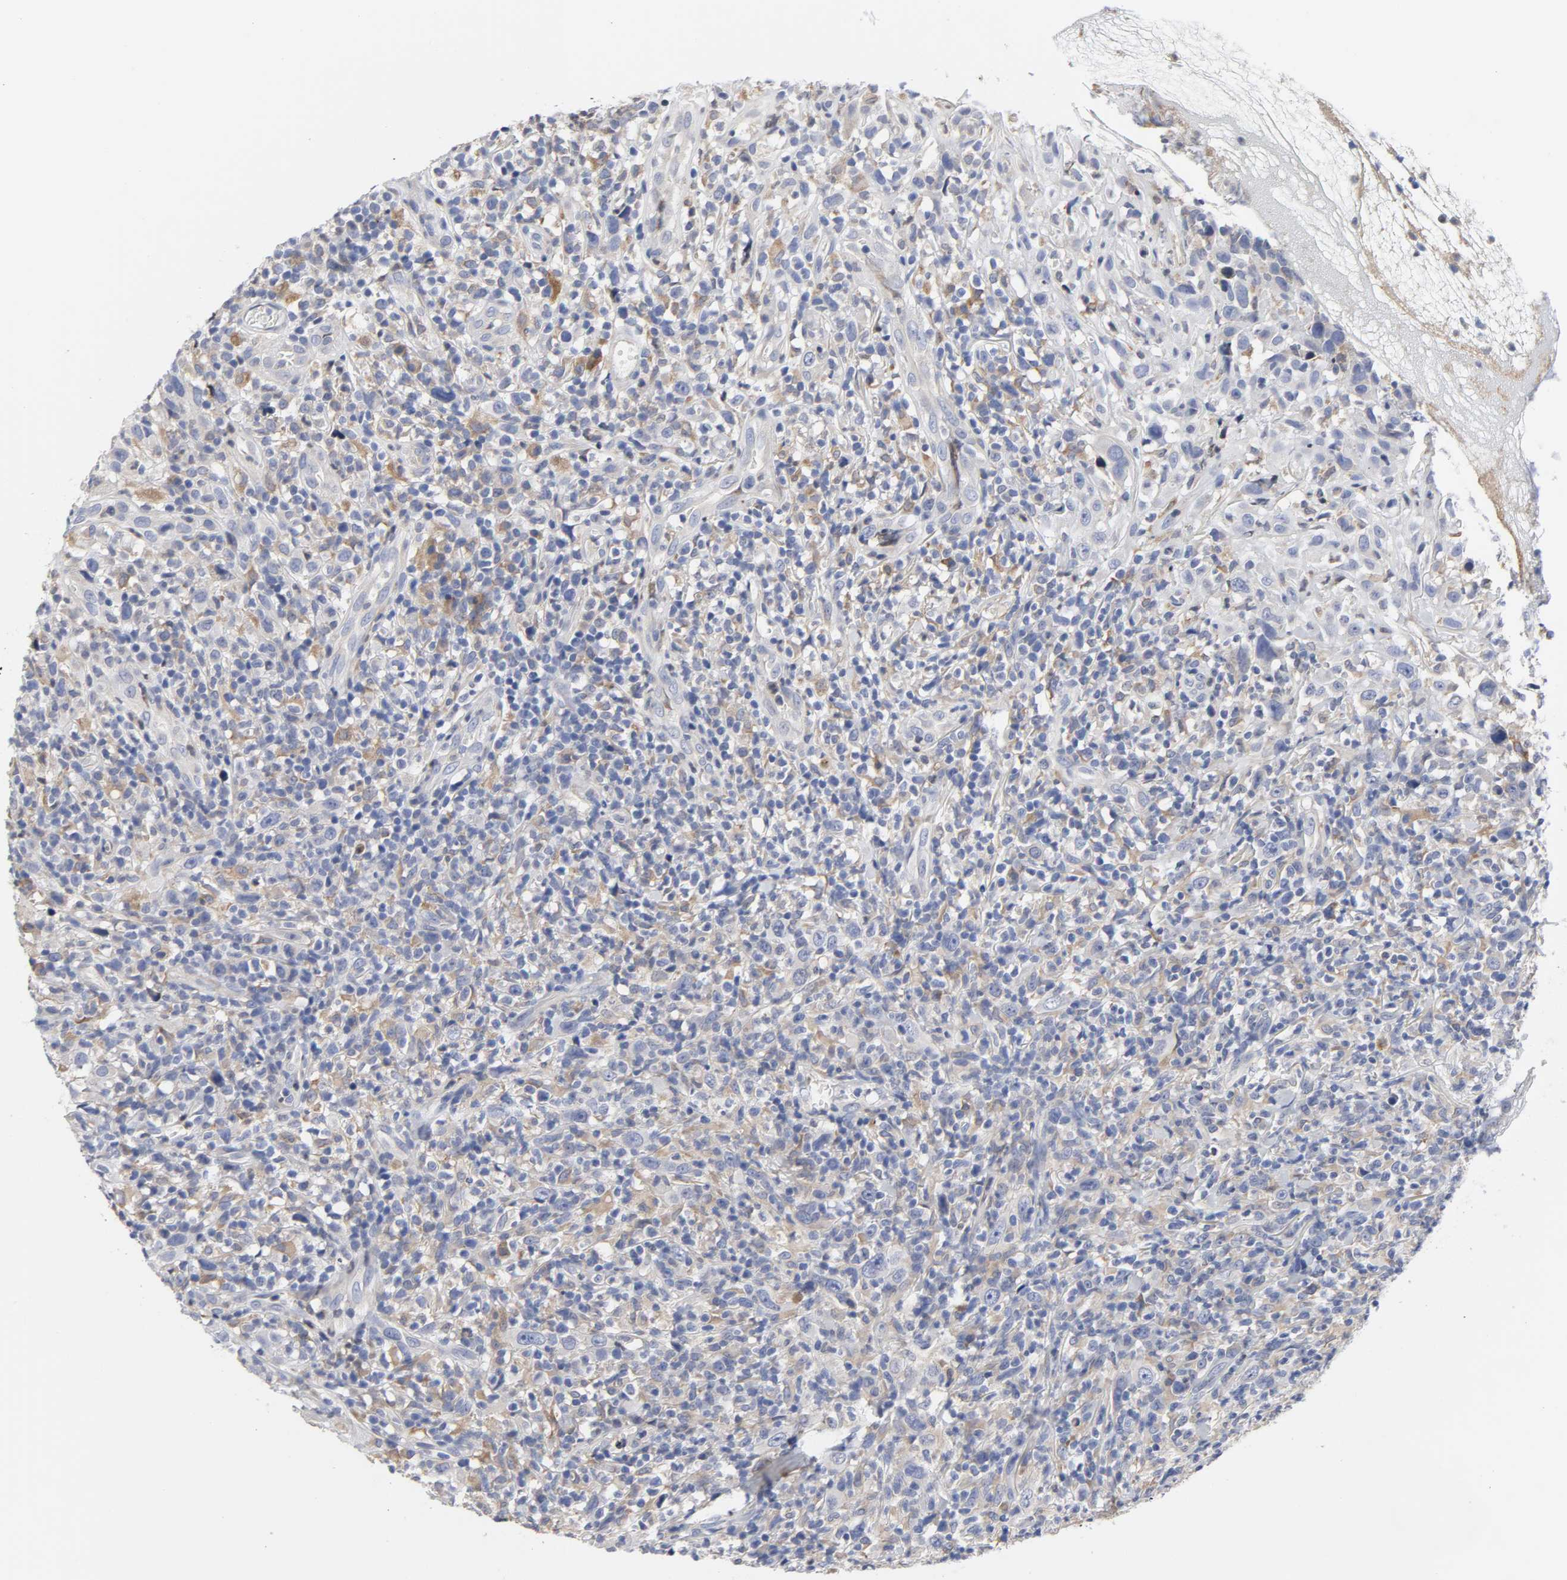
{"staining": {"intensity": "negative", "quantity": "none", "location": "none"}, "tissue": "thyroid cancer", "cell_type": "Tumor cells", "image_type": "cancer", "snomed": [{"axis": "morphology", "description": "Carcinoma, NOS"}, {"axis": "topography", "description": "Thyroid gland"}], "caption": "Tumor cells show no significant protein staining in thyroid carcinoma.", "gene": "HCK", "patient": {"sex": "female", "age": 77}}